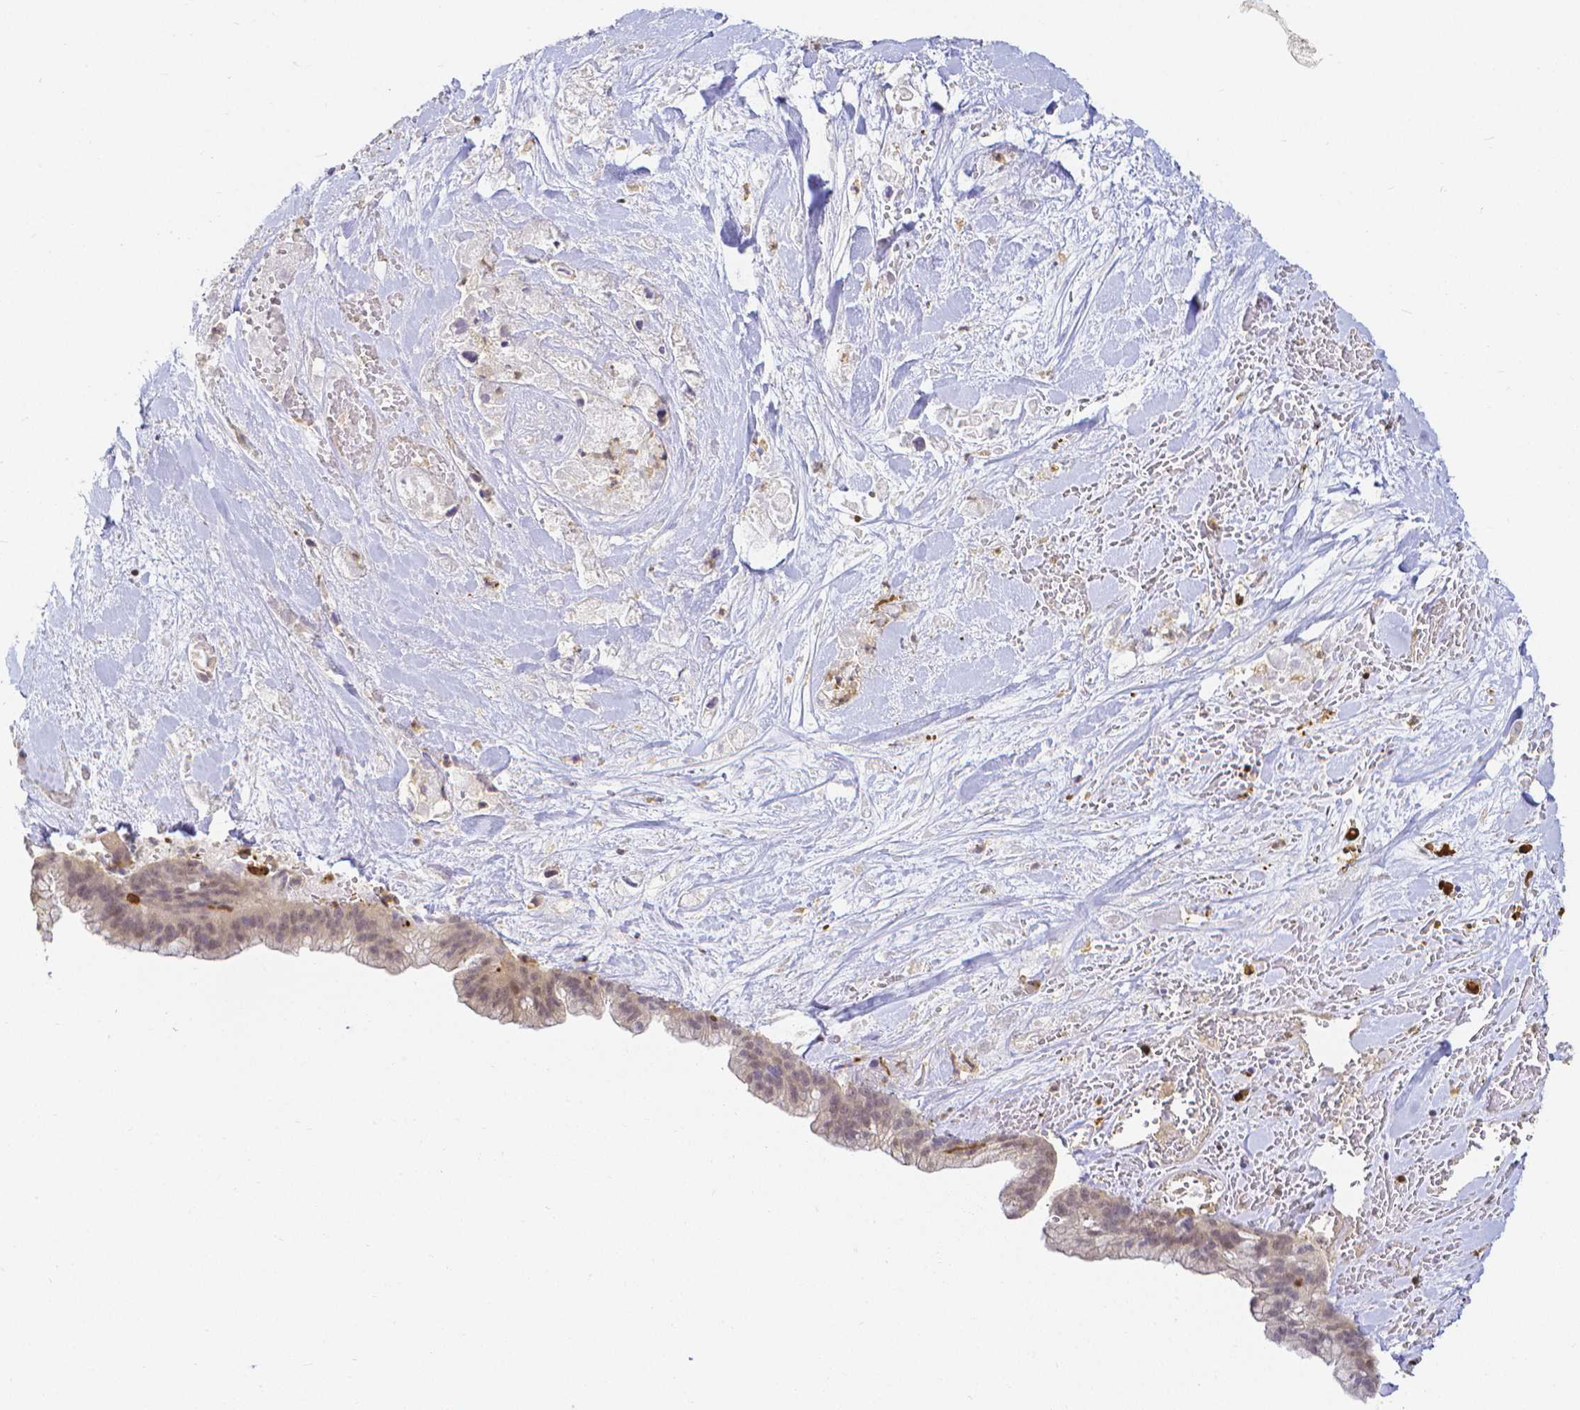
{"staining": {"intensity": "negative", "quantity": "none", "location": "none"}, "tissue": "pancreatic cancer", "cell_type": "Tumor cells", "image_type": "cancer", "snomed": [{"axis": "morphology", "description": "Adenocarcinoma, NOS"}, {"axis": "topography", "description": "Pancreas"}], "caption": "An IHC micrograph of adenocarcinoma (pancreatic) is shown. There is no staining in tumor cells of adenocarcinoma (pancreatic).", "gene": "COTL1", "patient": {"sex": "male", "age": 44}}